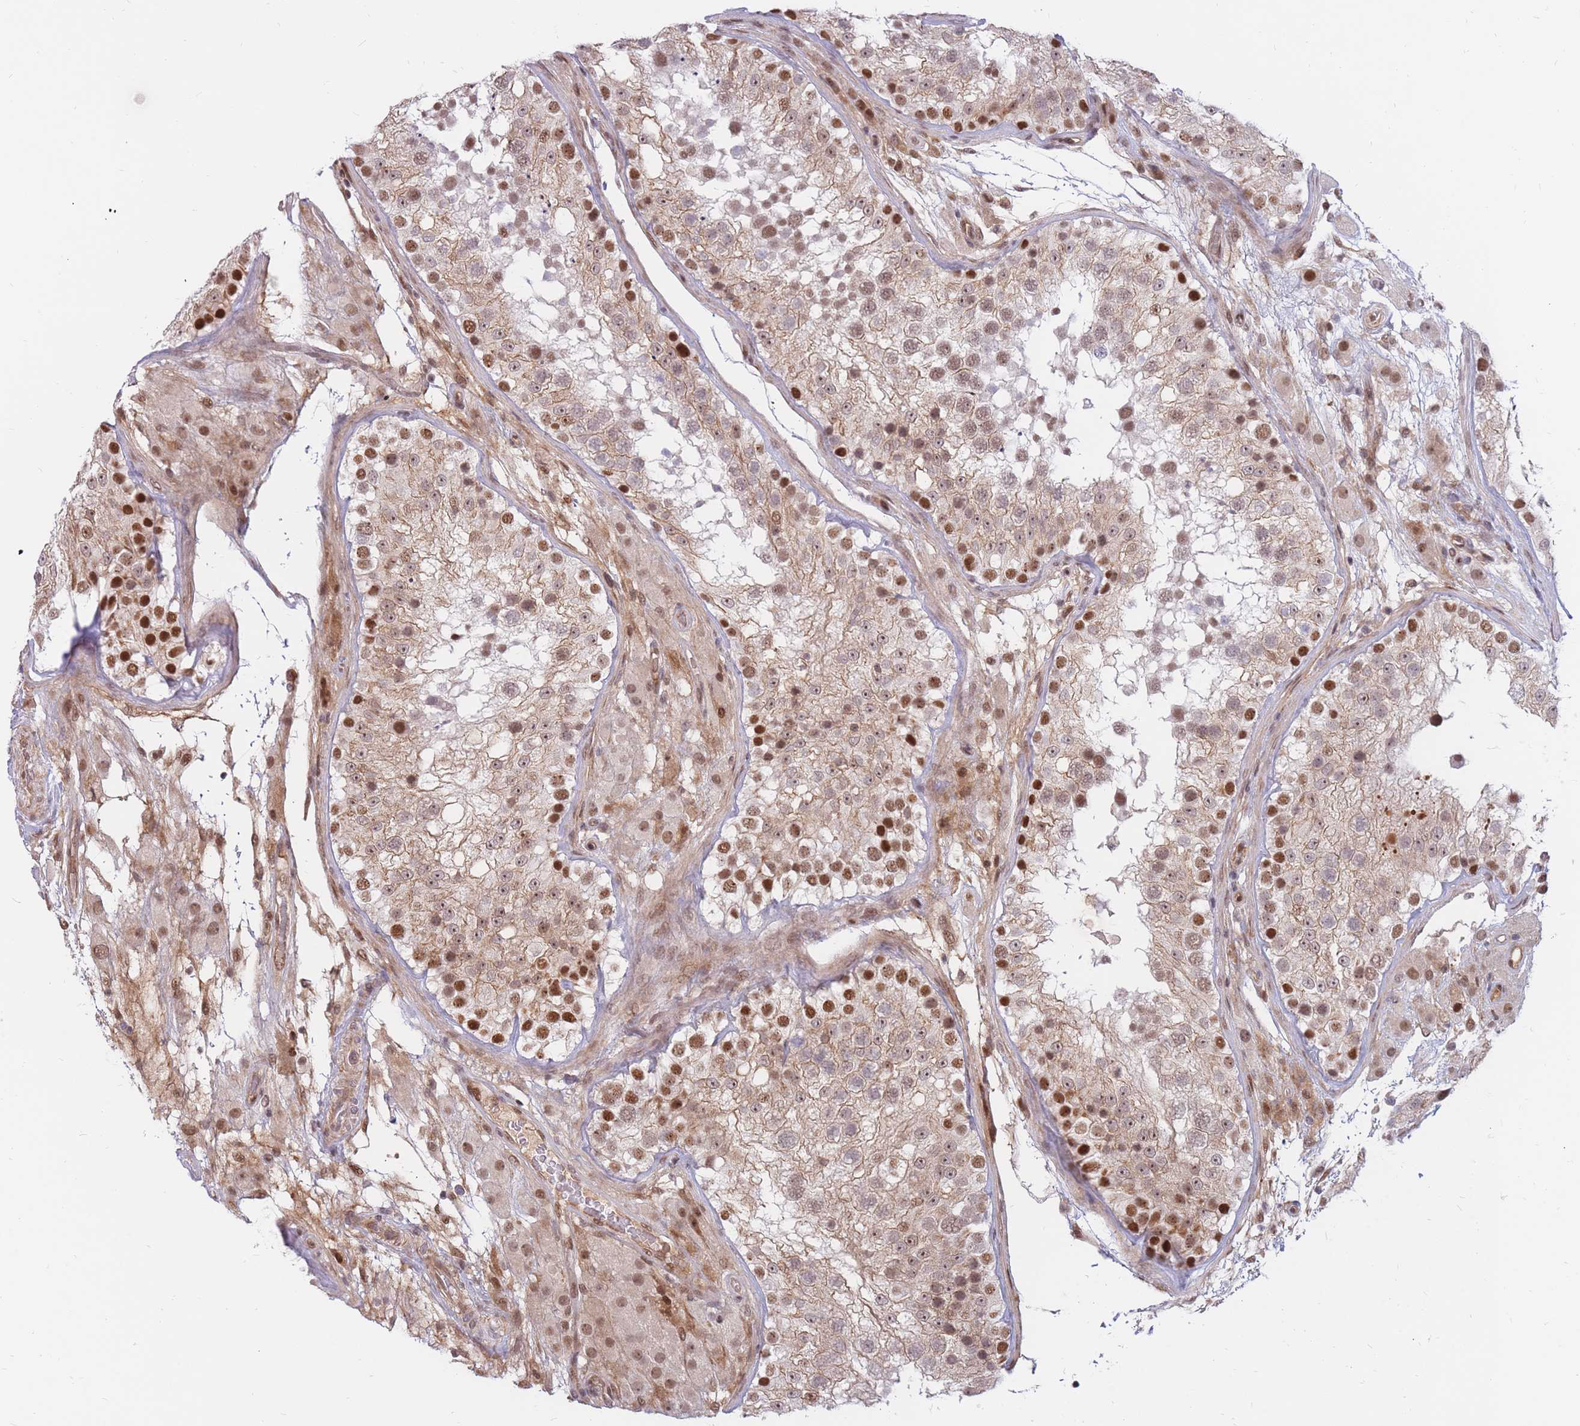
{"staining": {"intensity": "strong", "quantity": "25%-75%", "location": "nuclear"}, "tissue": "testis", "cell_type": "Cells in seminiferous ducts", "image_type": "normal", "snomed": [{"axis": "morphology", "description": "Normal tissue, NOS"}, {"axis": "topography", "description": "Testis"}], "caption": "IHC histopathology image of normal testis: human testis stained using immunohistochemistry displays high levels of strong protein expression localized specifically in the nuclear of cells in seminiferous ducts, appearing as a nuclear brown color.", "gene": "ERICH6B", "patient": {"sex": "male", "age": 26}}